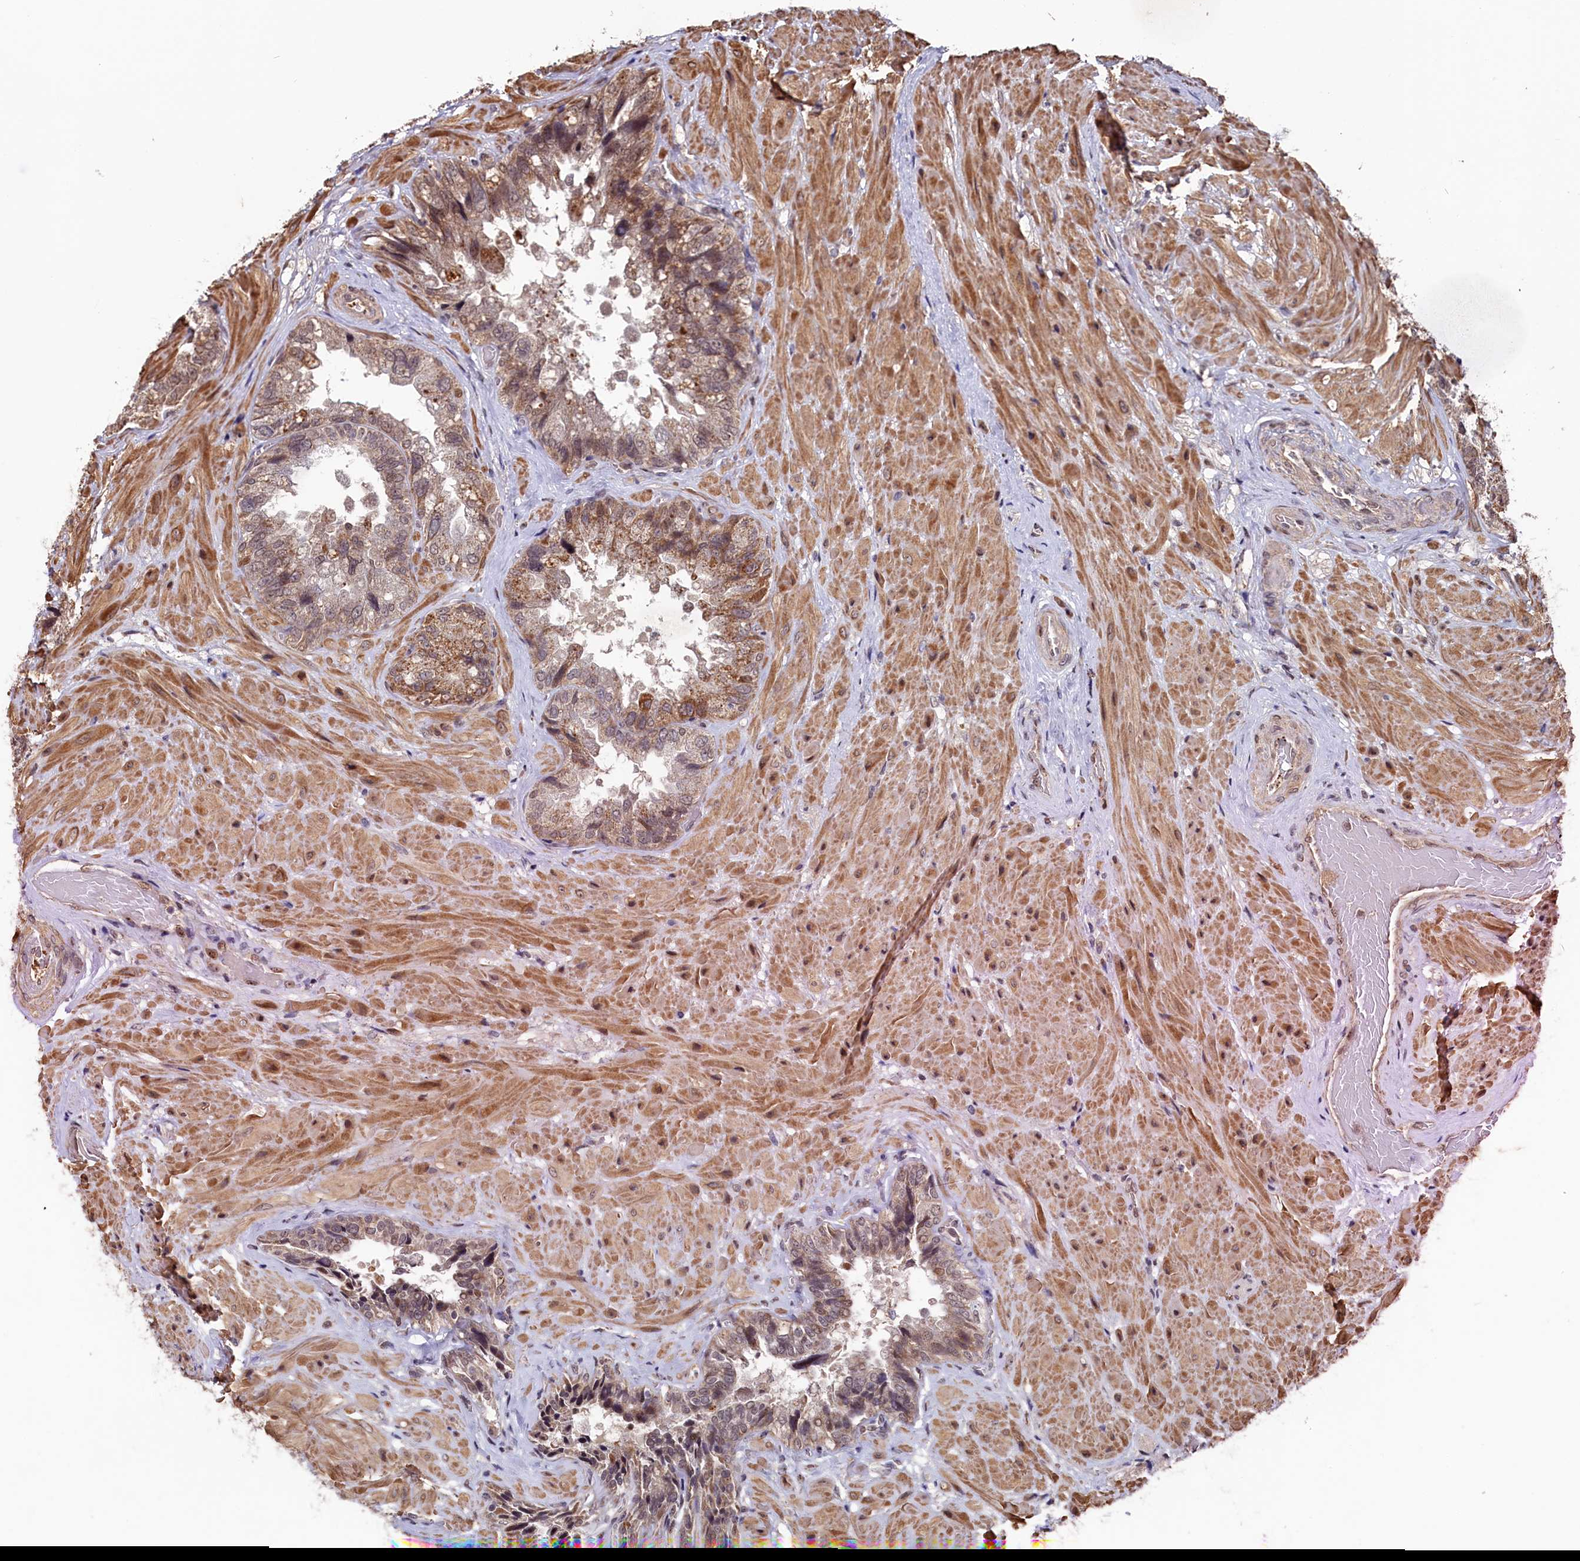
{"staining": {"intensity": "weak", "quantity": "25%-75%", "location": "cytoplasmic/membranous"}, "tissue": "seminal vesicle", "cell_type": "Glandular cells", "image_type": "normal", "snomed": [{"axis": "morphology", "description": "Normal tissue, NOS"}, {"axis": "topography", "description": "Prostate and seminal vesicle, NOS"}, {"axis": "topography", "description": "Prostate"}, {"axis": "topography", "description": "Seminal veicle"}], "caption": "Protein analysis of unremarkable seminal vesicle demonstrates weak cytoplasmic/membranous staining in about 25%-75% of glandular cells.", "gene": "CLPX", "patient": {"sex": "male", "age": 67}}